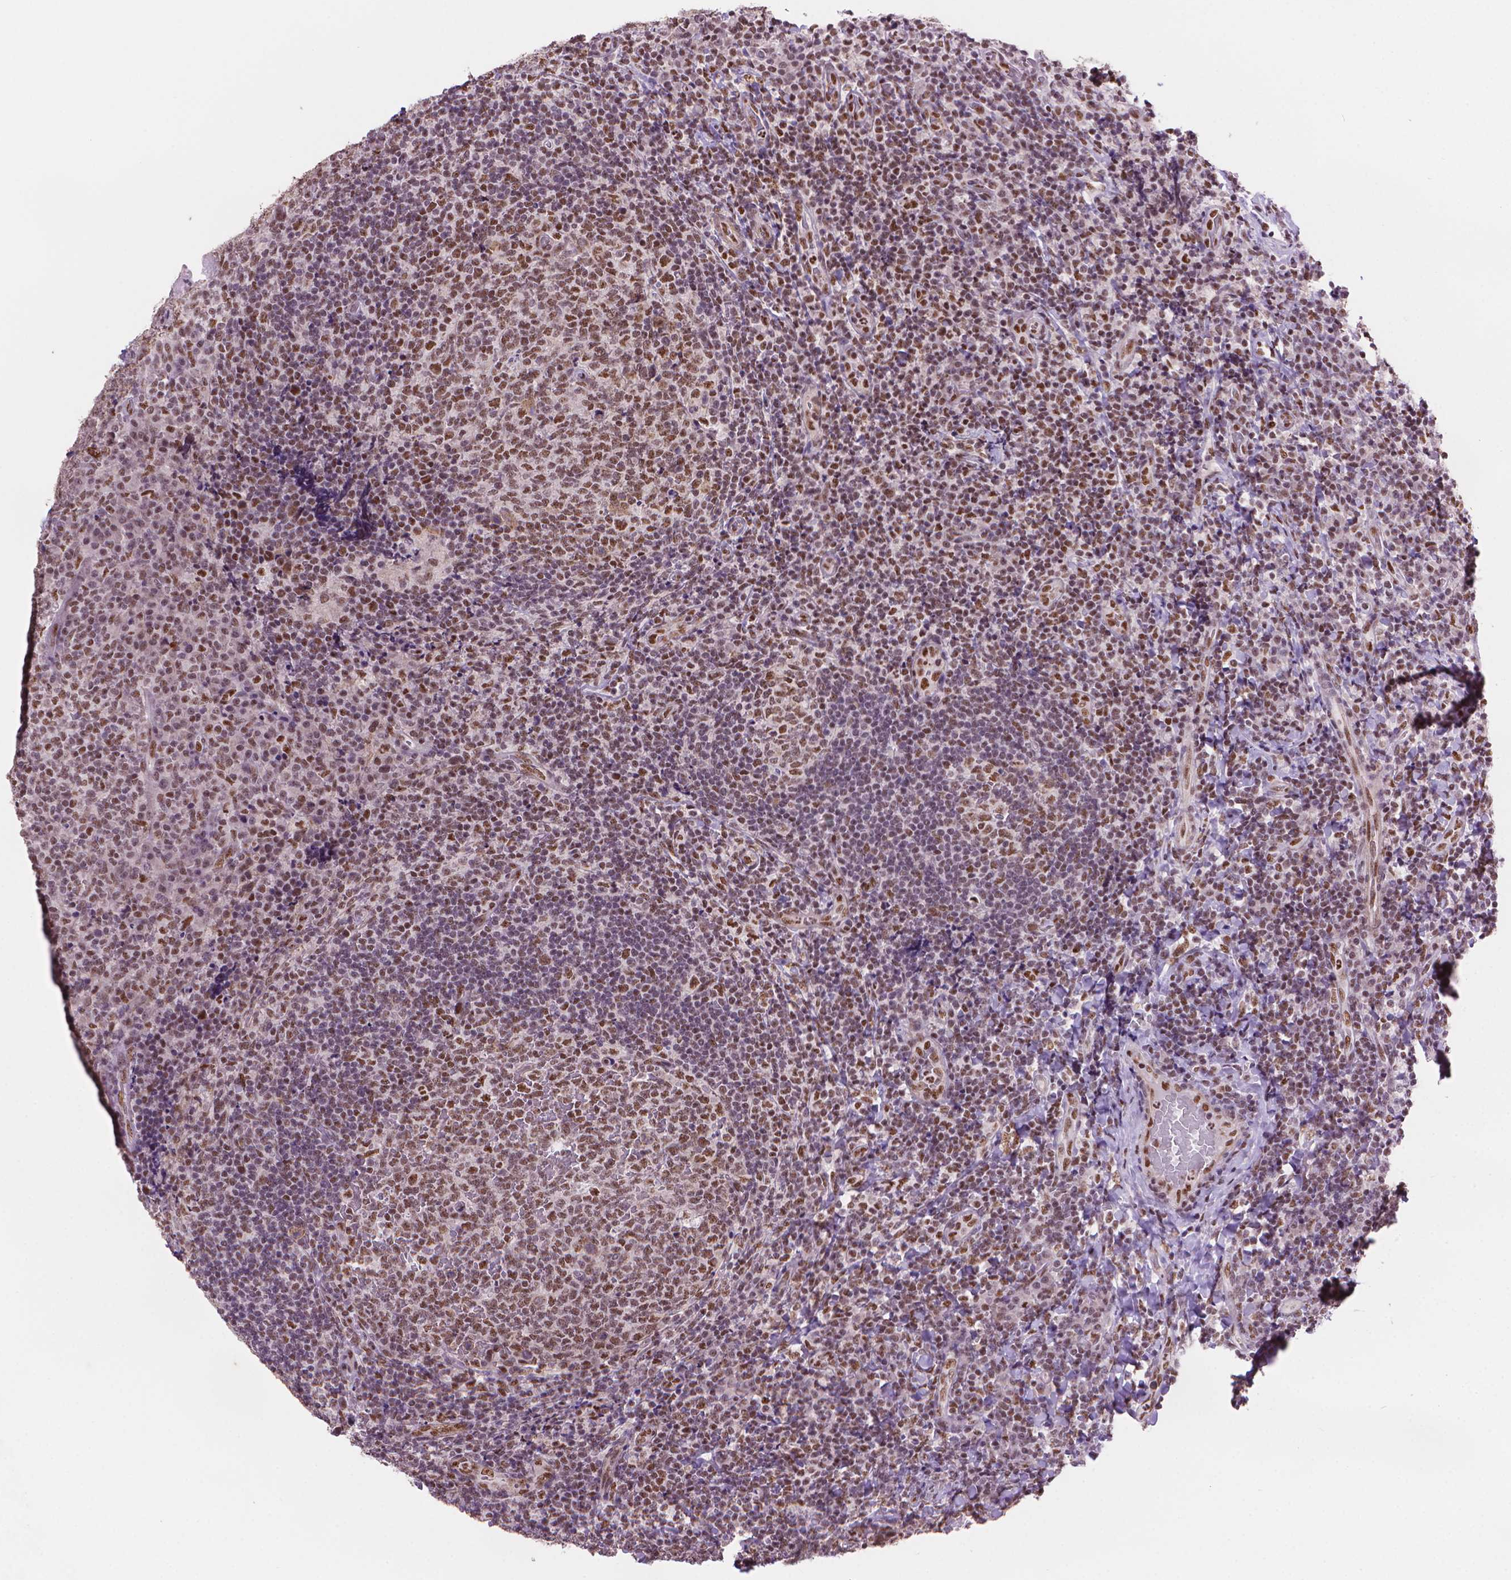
{"staining": {"intensity": "moderate", "quantity": ">75%", "location": "nuclear"}, "tissue": "tonsil", "cell_type": "Germinal center cells", "image_type": "normal", "snomed": [{"axis": "morphology", "description": "Normal tissue, NOS"}, {"axis": "topography", "description": "Tonsil"}], "caption": "Germinal center cells demonstrate moderate nuclear staining in about >75% of cells in benign tonsil. The staining was performed using DAB (3,3'-diaminobenzidine) to visualize the protein expression in brown, while the nuclei were stained in blue with hematoxylin (Magnification: 20x).", "gene": "UBN1", "patient": {"sex": "male", "age": 17}}